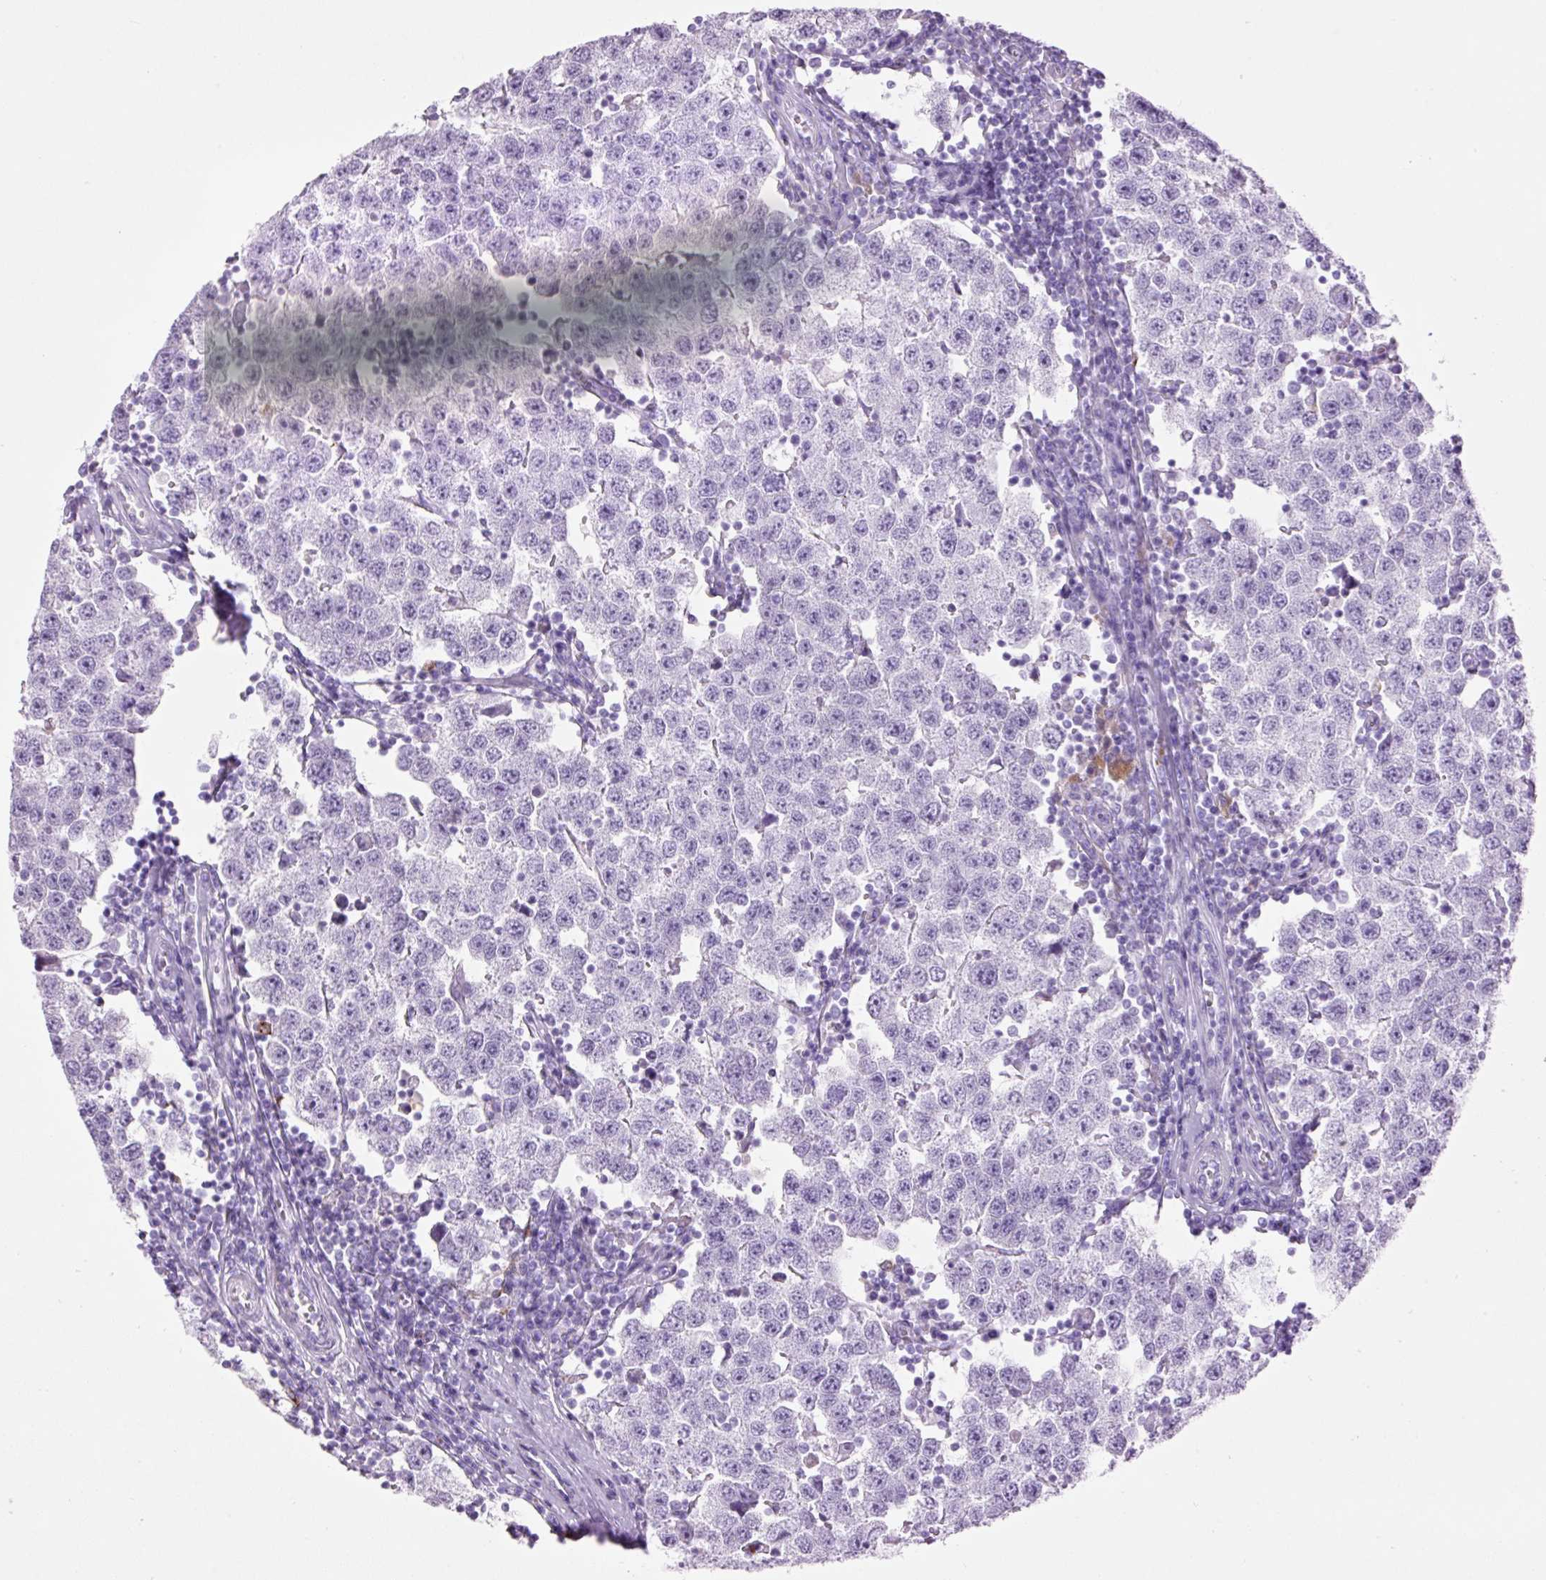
{"staining": {"intensity": "negative", "quantity": "none", "location": "none"}, "tissue": "testis cancer", "cell_type": "Tumor cells", "image_type": "cancer", "snomed": [{"axis": "morphology", "description": "Seminoma, NOS"}, {"axis": "topography", "description": "Testis"}], "caption": "Immunohistochemistry (IHC) photomicrograph of neoplastic tissue: human testis cancer stained with DAB reveals no significant protein expression in tumor cells.", "gene": "LYZ", "patient": {"sex": "male", "age": 34}}